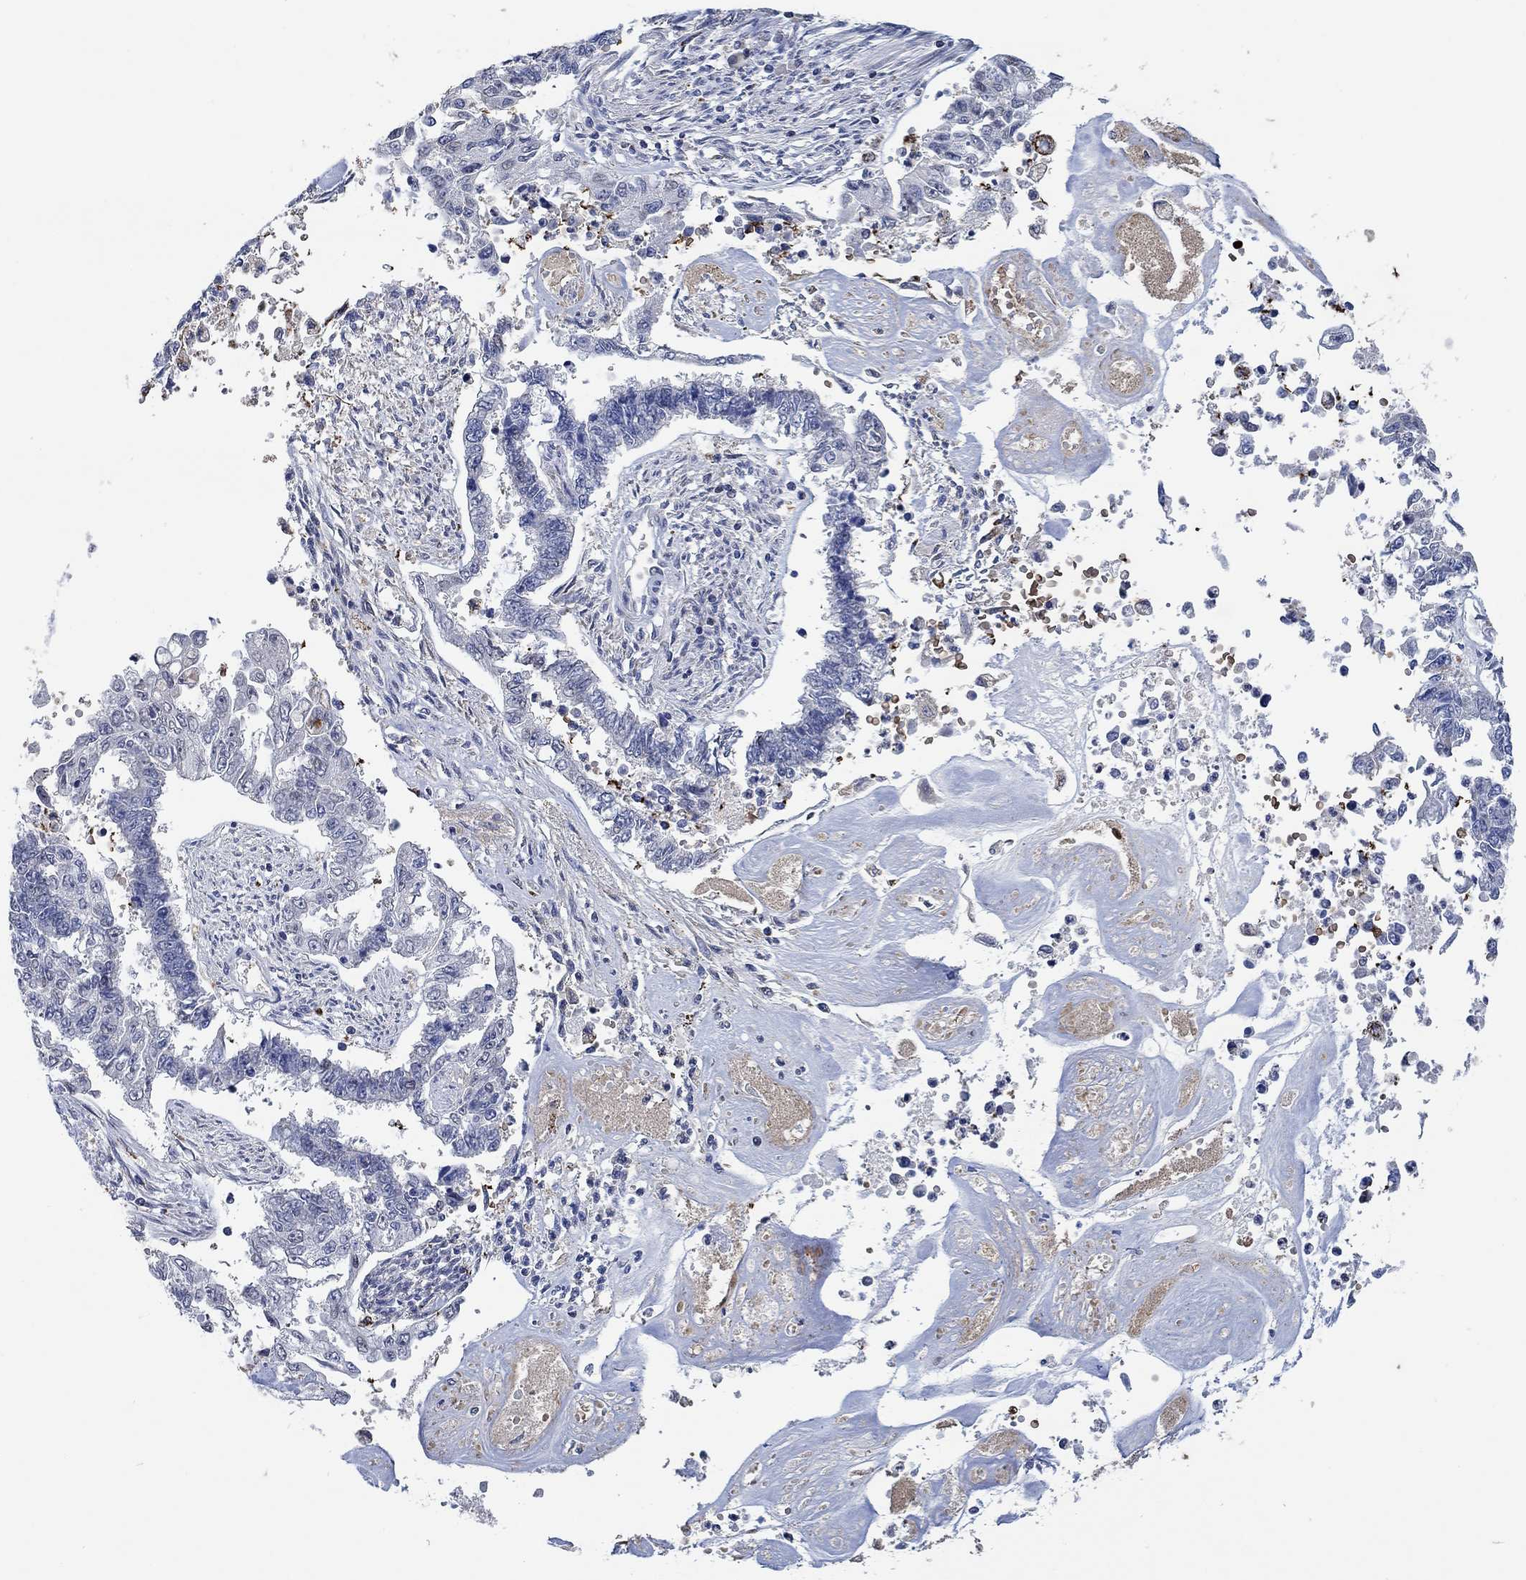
{"staining": {"intensity": "negative", "quantity": "none", "location": "none"}, "tissue": "endometrial cancer", "cell_type": "Tumor cells", "image_type": "cancer", "snomed": [{"axis": "morphology", "description": "Adenocarcinoma, NOS"}, {"axis": "topography", "description": "Uterus"}], "caption": "There is no significant expression in tumor cells of endometrial cancer.", "gene": "MPP1", "patient": {"sex": "female", "age": 59}}